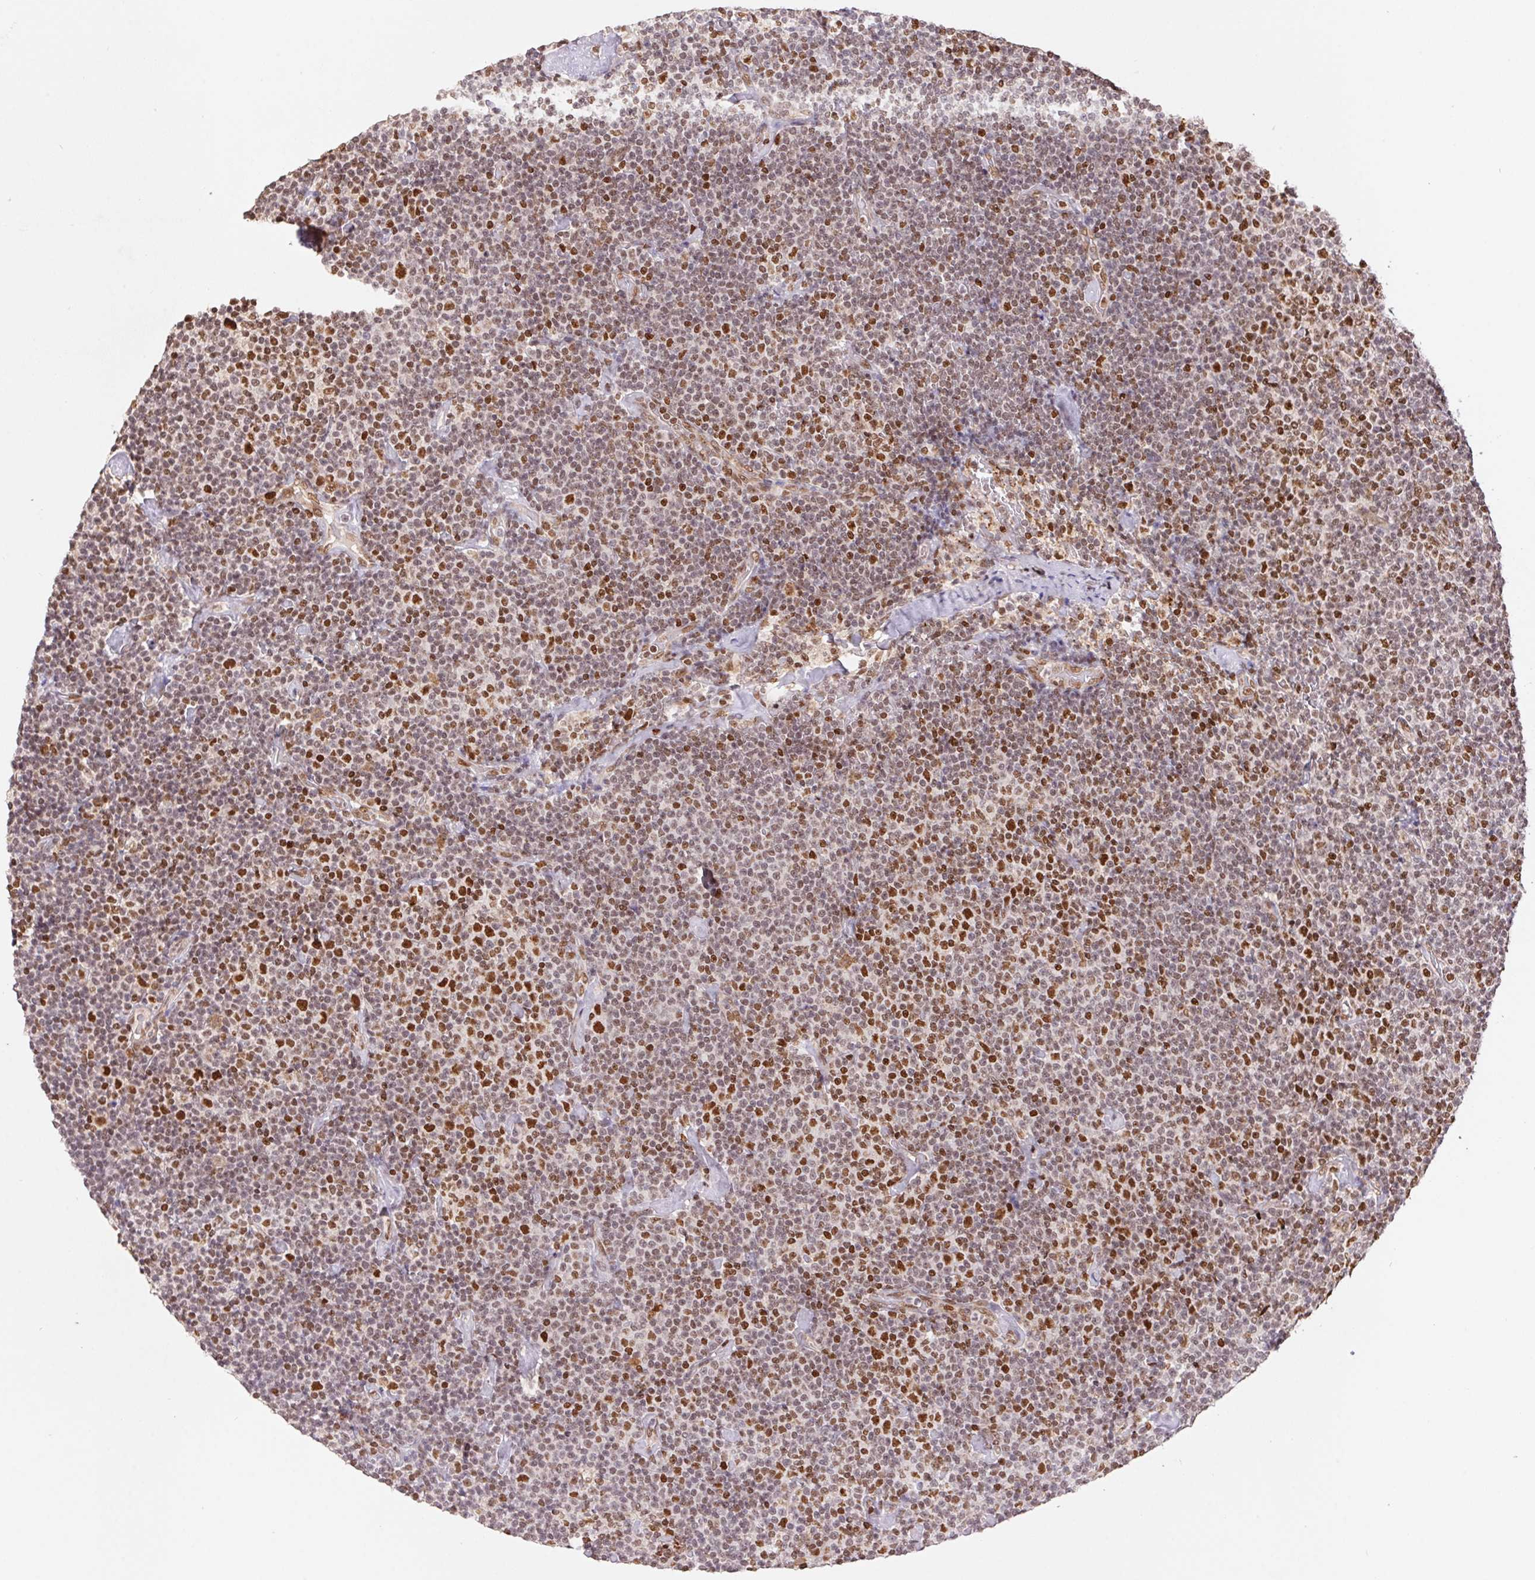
{"staining": {"intensity": "moderate", "quantity": ">75%", "location": "nuclear"}, "tissue": "lymphoma", "cell_type": "Tumor cells", "image_type": "cancer", "snomed": [{"axis": "morphology", "description": "Malignant lymphoma, non-Hodgkin's type, Low grade"}, {"axis": "topography", "description": "Lymph node"}], "caption": "Tumor cells display medium levels of moderate nuclear positivity in about >75% of cells in lymphoma.", "gene": "POLD3", "patient": {"sex": "male", "age": 81}}